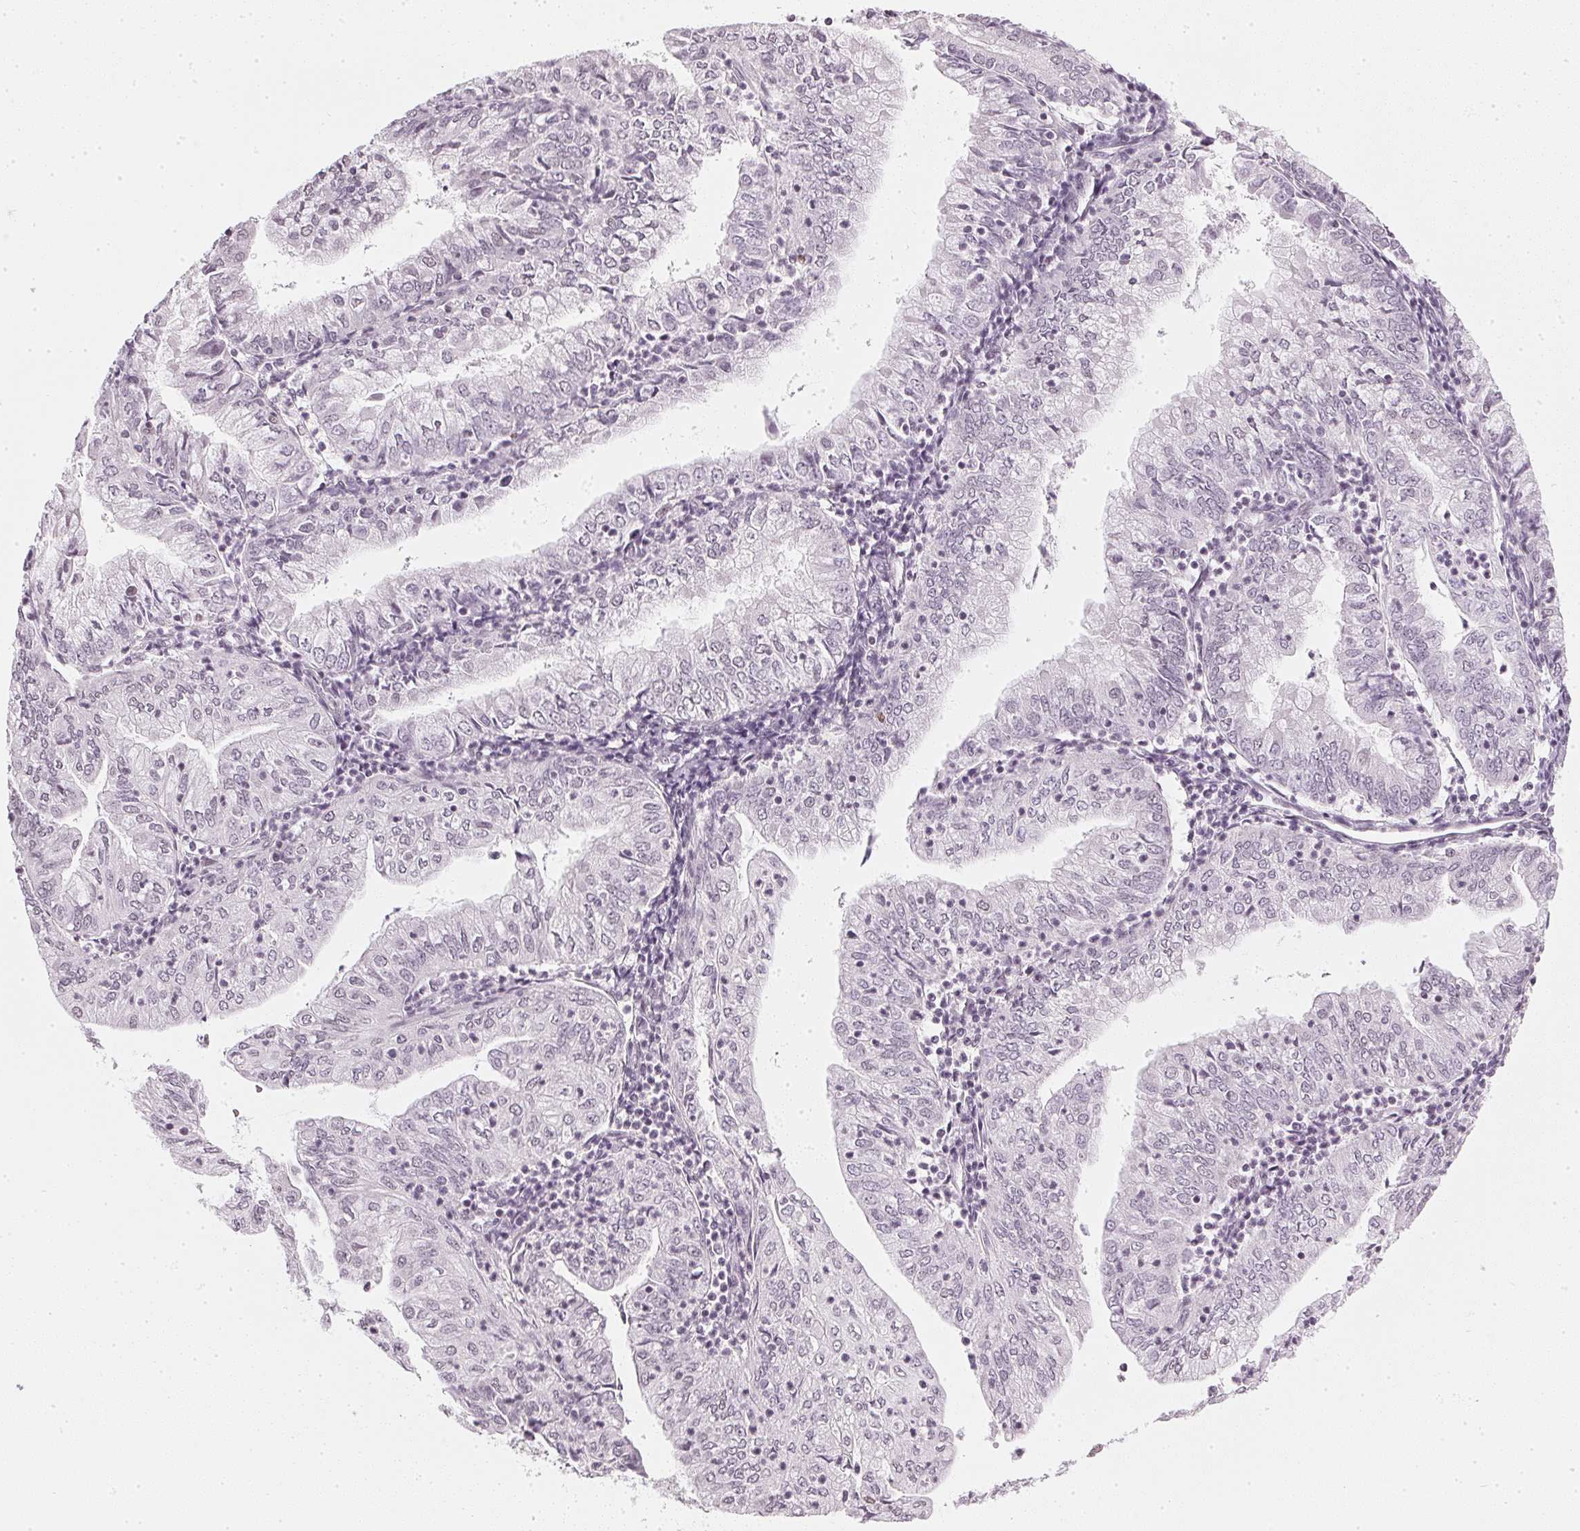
{"staining": {"intensity": "negative", "quantity": "none", "location": "none"}, "tissue": "endometrial cancer", "cell_type": "Tumor cells", "image_type": "cancer", "snomed": [{"axis": "morphology", "description": "Adenocarcinoma, NOS"}, {"axis": "topography", "description": "Endometrium"}], "caption": "Immunohistochemistry (IHC) image of neoplastic tissue: human endometrial adenocarcinoma stained with DAB (3,3'-diaminobenzidine) reveals no significant protein expression in tumor cells.", "gene": "DNAJC6", "patient": {"sex": "female", "age": 55}}